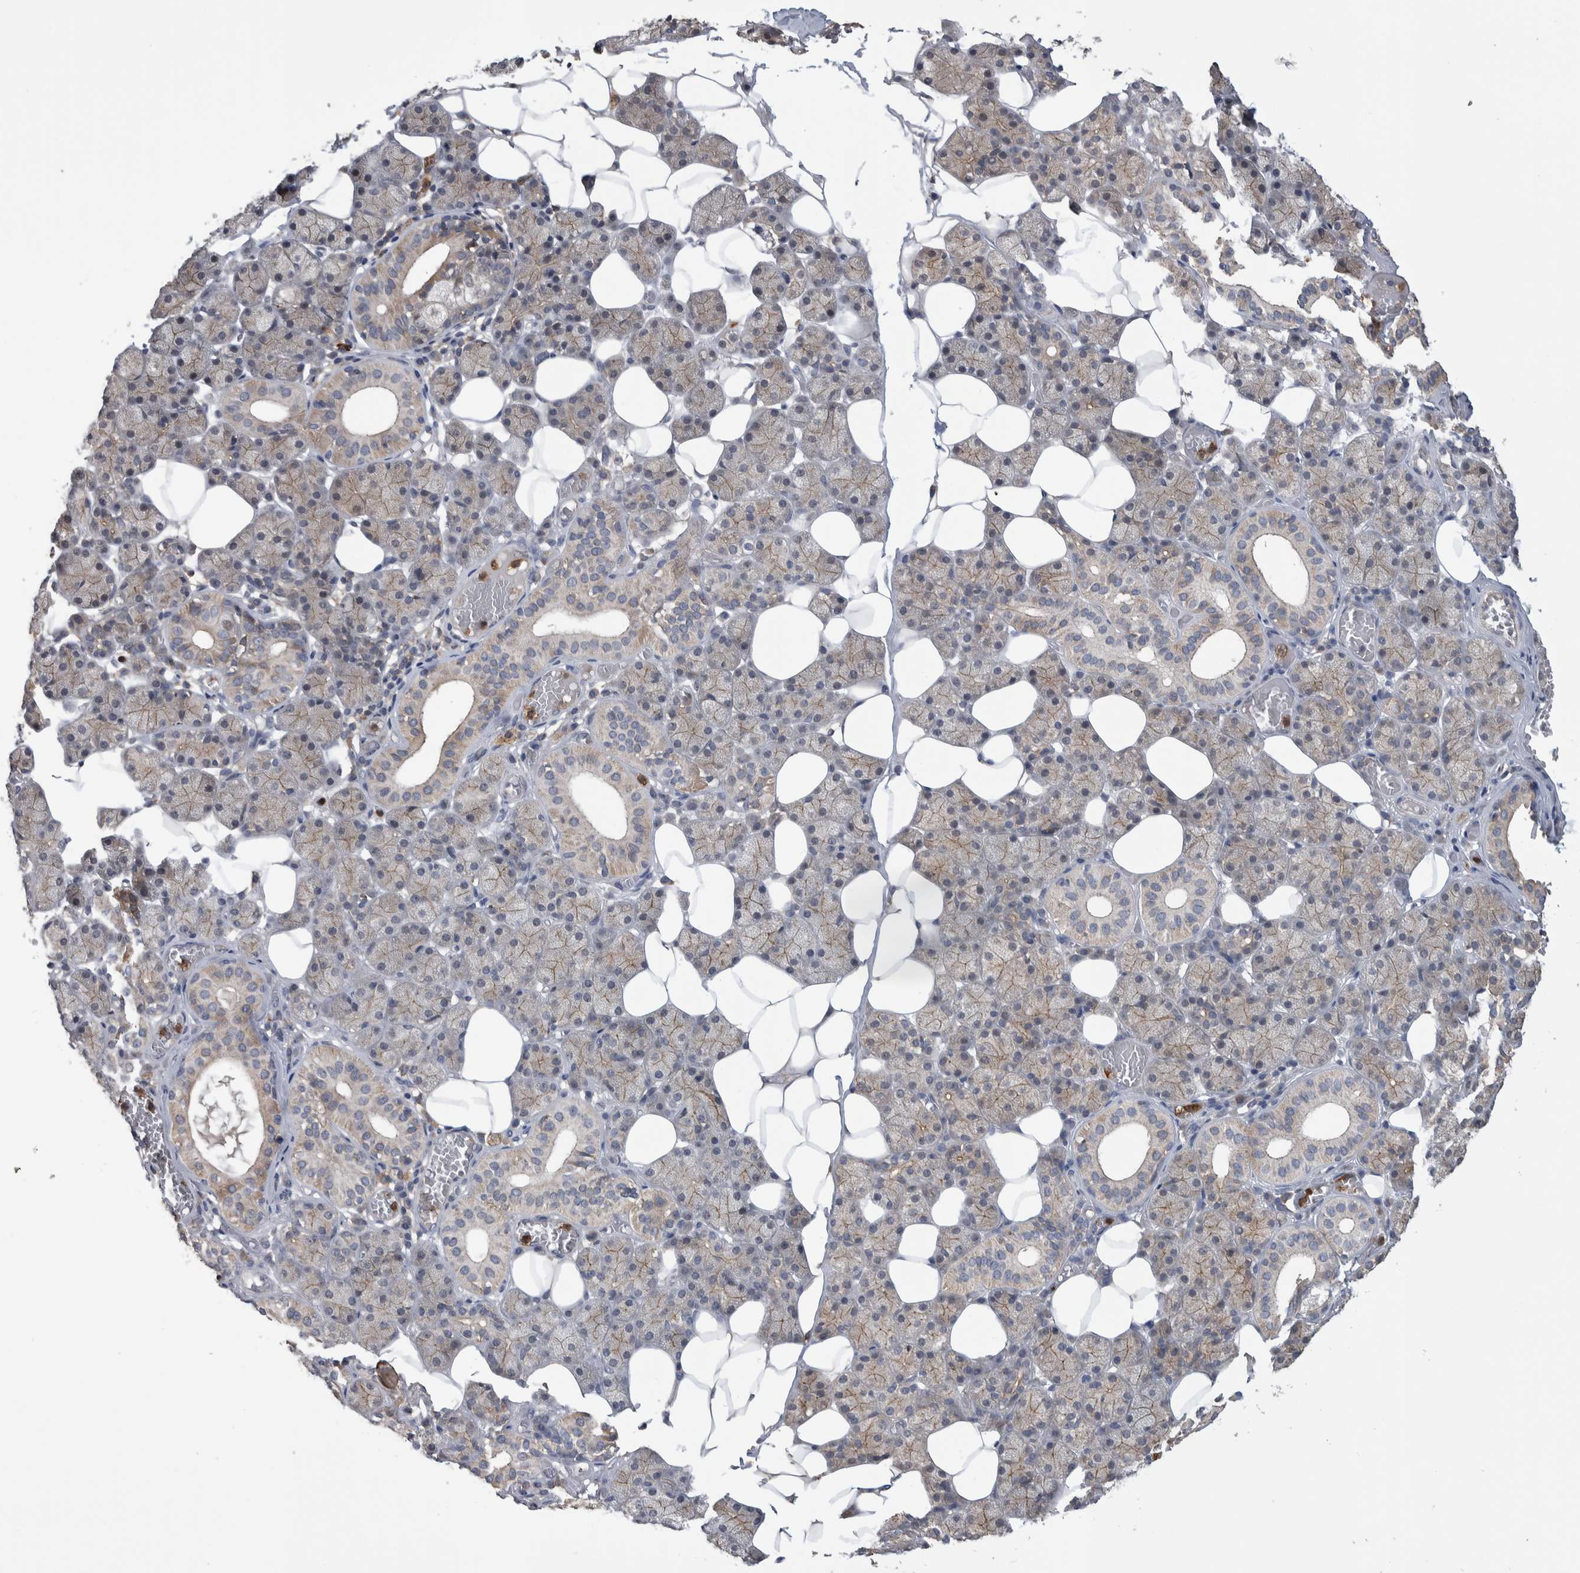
{"staining": {"intensity": "weak", "quantity": "<25%", "location": "cytoplasmic/membranous"}, "tissue": "salivary gland", "cell_type": "Glandular cells", "image_type": "normal", "snomed": [{"axis": "morphology", "description": "Normal tissue, NOS"}, {"axis": "topography", "description": "Salivary gland"}], "caption": "Immunohistochemical staining of normal salivary gland shows no significant expression in glandular cells. (DAB (3,3'-diaminobenzidine) IHC with hematoxylin counter stain).", "gene": "SDCBP", "patient": {"sex": "female", "age": 33}}